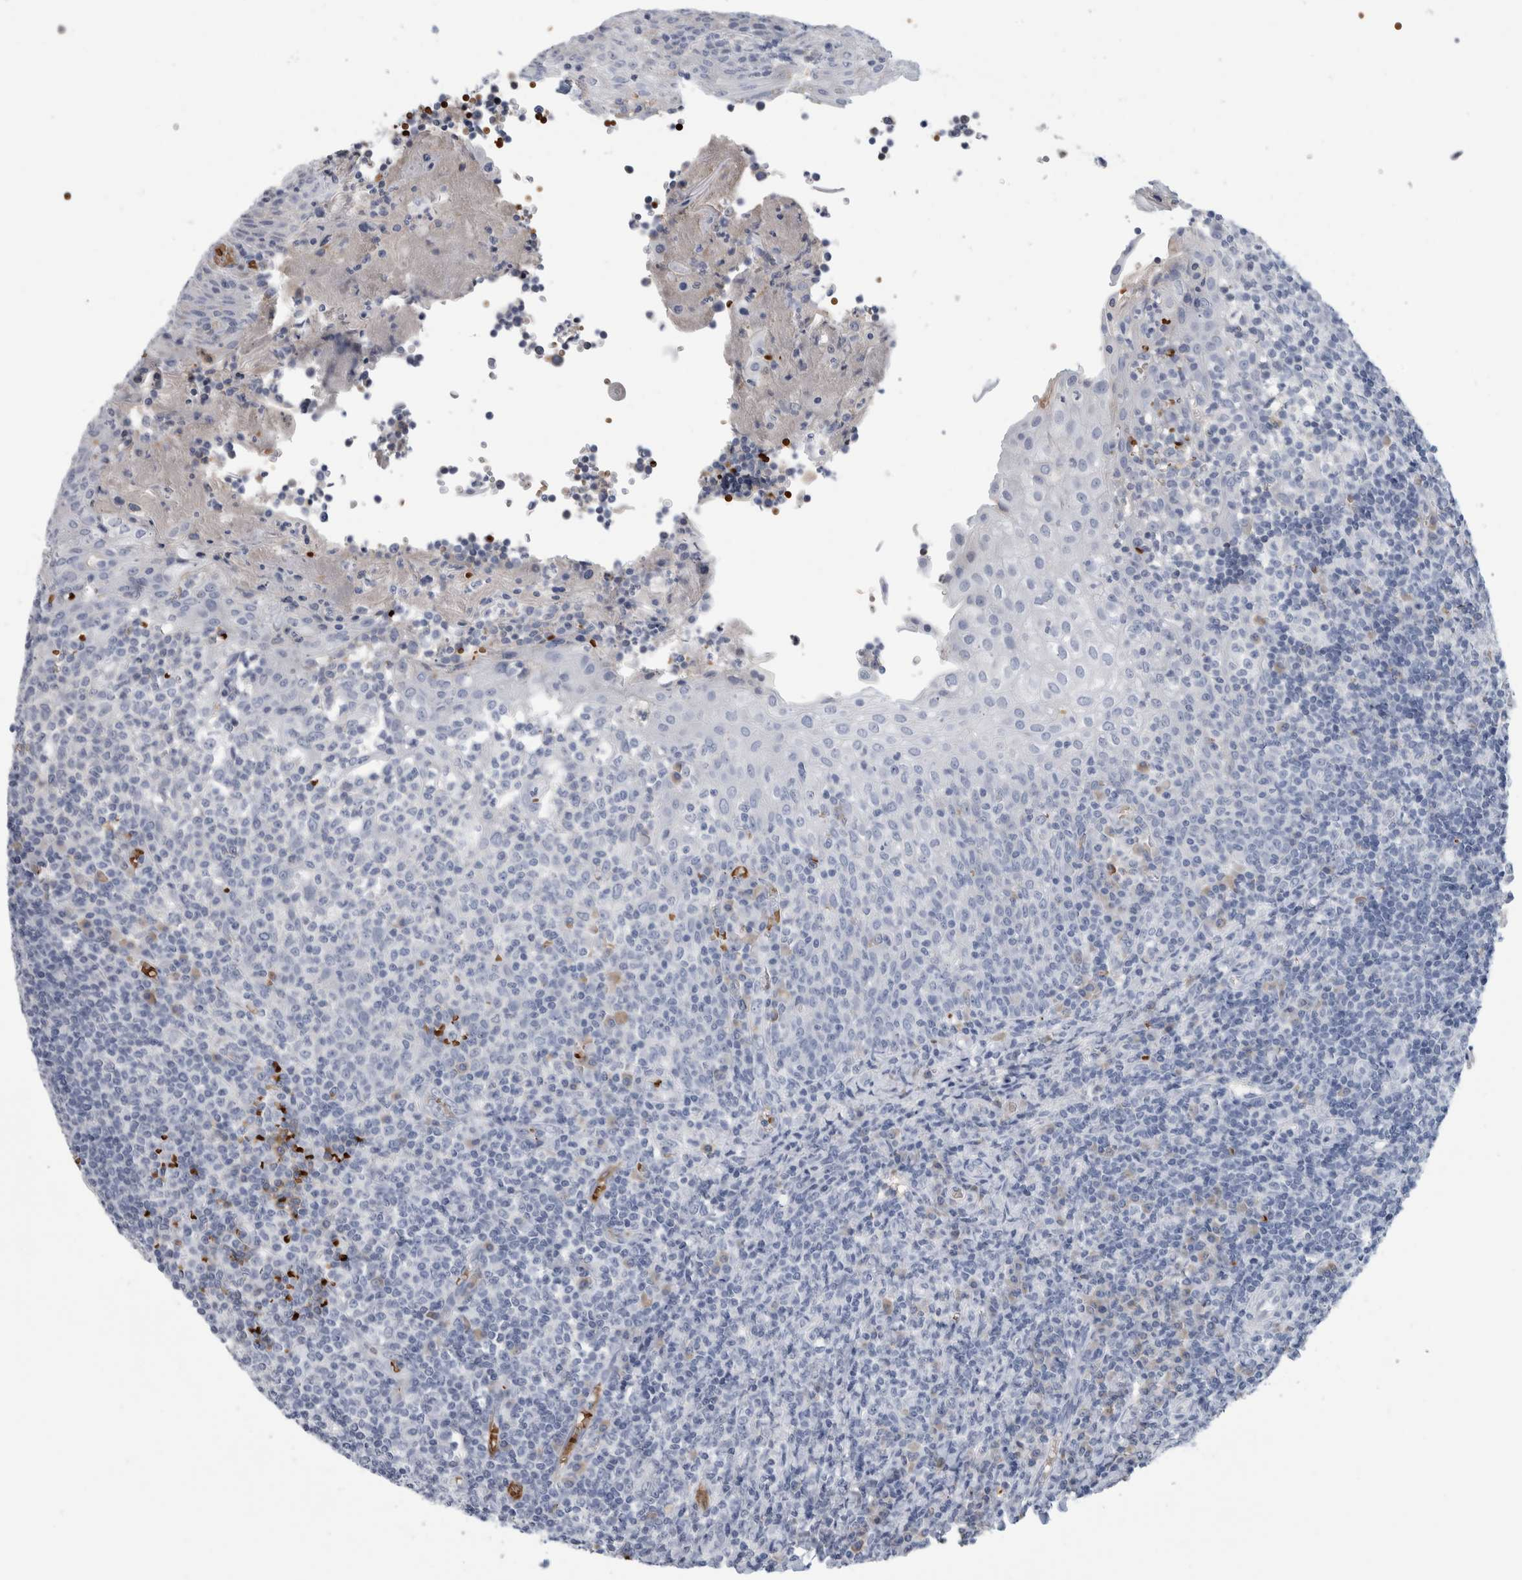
{"staining": {"intensity": "negative", "quantity": "none", "location": "none"}, "tissue": "tonsil", "cell_type": "Germinal center cells", "image_type": "normal", "snomed": [{"axis": "morphology", "description": "Normal tissue, NOS"}, {"axis": "topography", "description": "Tonsil"}], "caption": "The immunohistochemistry (IHC) photomicrograph has no significant positivity in germinal center cells of tonsil. (Brightfield microscopy of DAB (3,3'-diaminobenzidine) immunohistochemistry (IHC) at high magnification).", "gene": "CA1", "patient": {"sex": "female", "age": 19}}